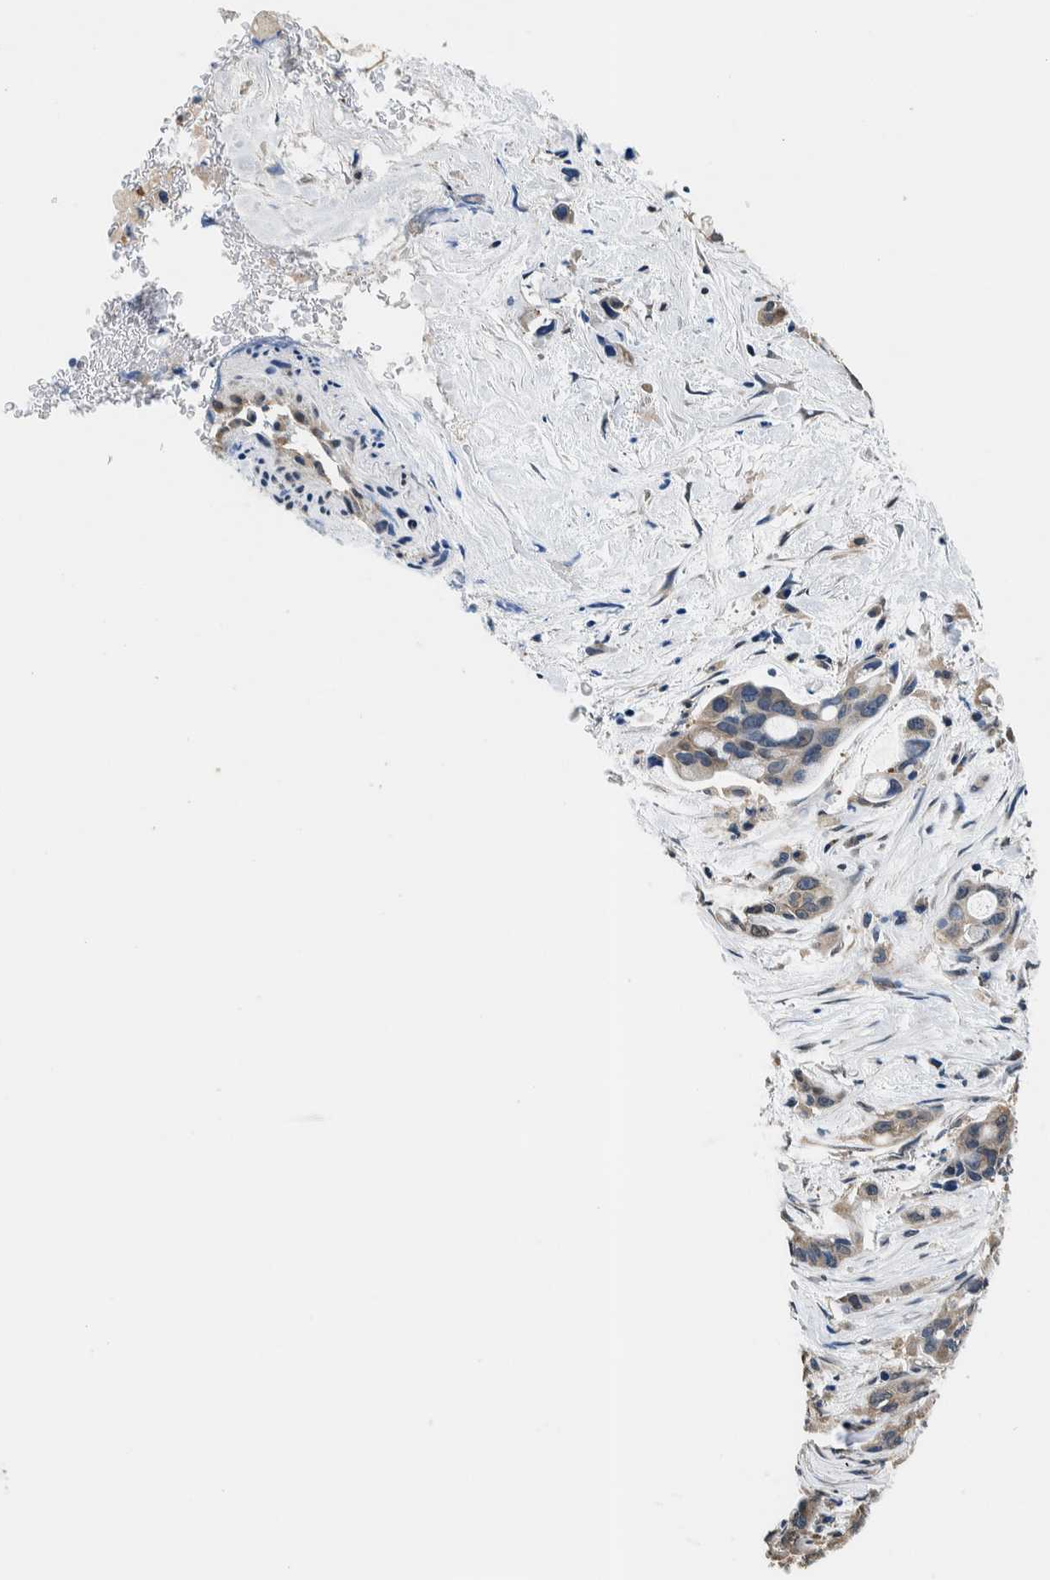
{"staining": {"intensity": "weak", "quantity": ">75%", "location": "cytoplasmic/membranous"}, "tissue": "pancreatic cancer", "cell_type": "Tumor cells", "image_type": "cancer", "snomed": [{"axis": "morphology", "description": "Adenocarcinoma, NOS"}, {"axis": "topography", "description": "Pancreas"}], "caption": "Pancreatic cancer stained for a protein displays weak cytoplasmic/membranous positivity in tumor cells. (Brightfield microscopy of DAB IHC at high magnification).", "gene": "NIBAN2", "patient": {"sex": "male", "age": 53}}